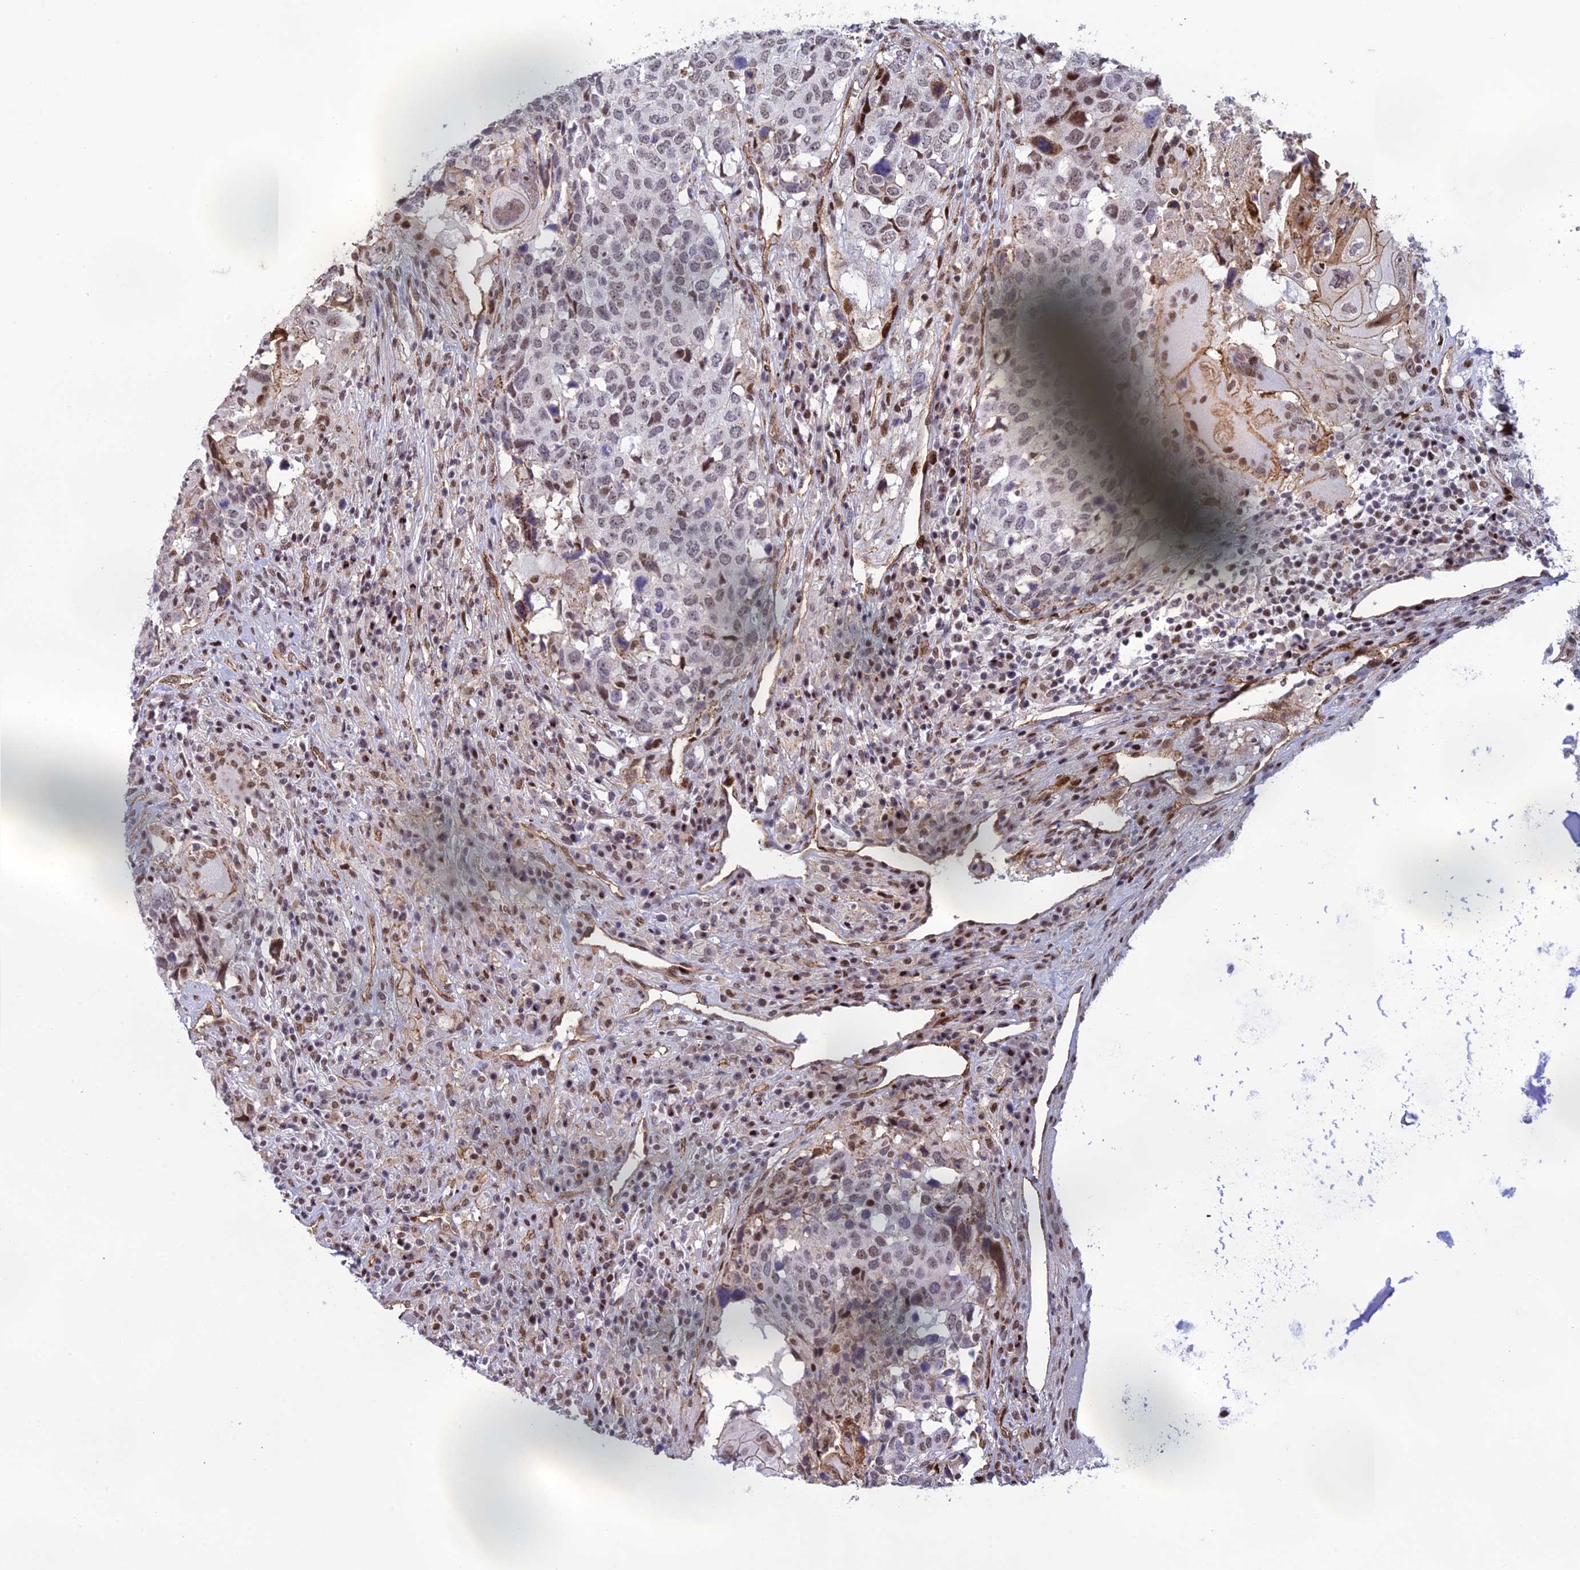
{"staining": {"intensity": "moderate", "quantity": "<25%", "location": "cytoplasmic/membranous,nuclear"}, "tissue": "head and neck cancer", "cell_type": "Tumor cells", "image_type": "cancer", "snomed": [{"axis": "morphology", "description": "Squamous cell carcinoma, NOS"}, {"axis": "topography", "description": "Head-Neck"}], "caption": "Moderate cytoplasmic/membranous and nuclear expression for a protein is identified in about <25% of tumor cells of head and neck cancer using immunohistochemistry (IHC).", "gene": "RANBP3", "patient": {"sex": "male", "age": 66}}